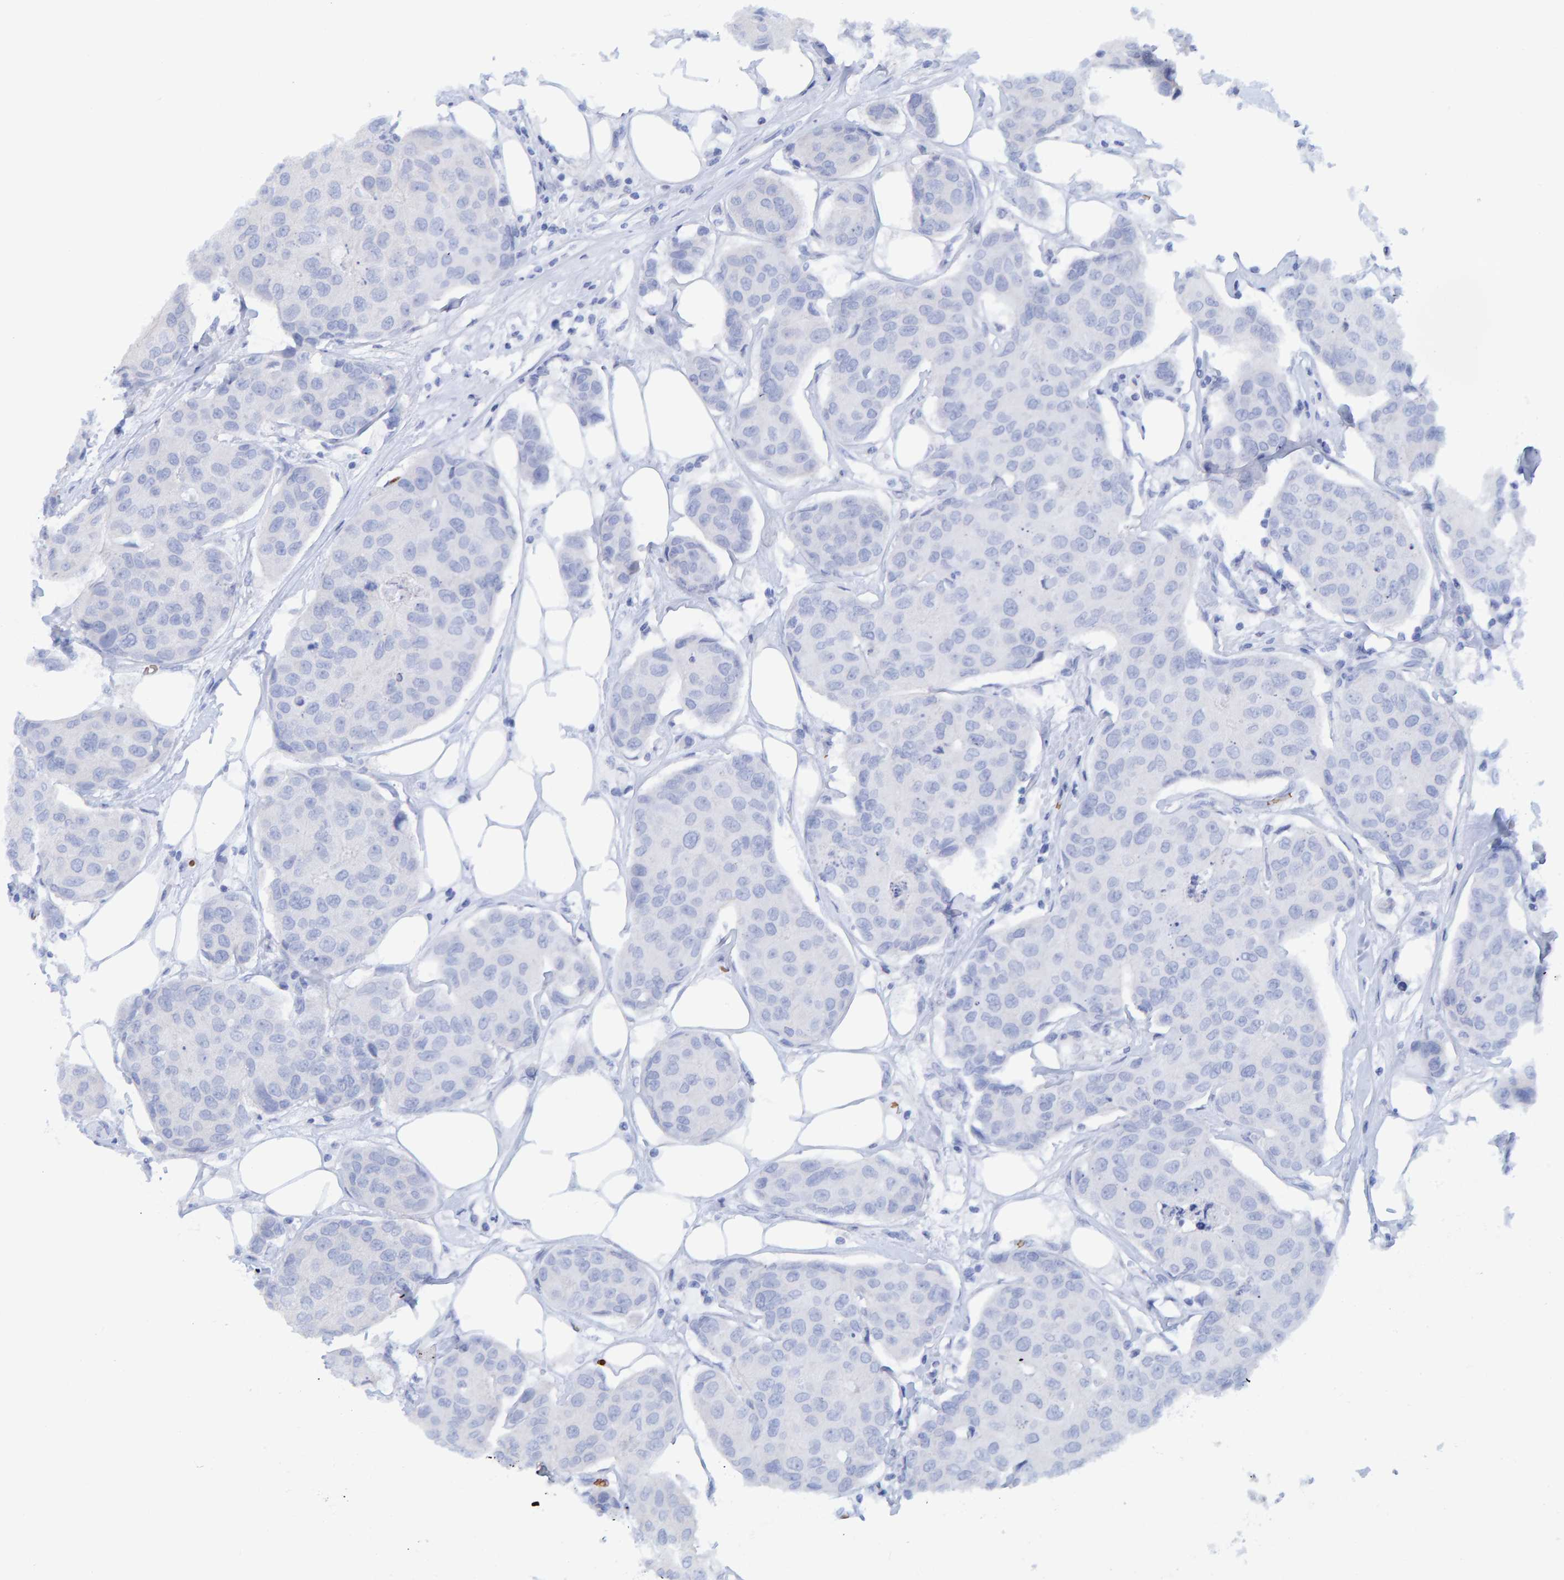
{"staining": {"intensity": "negative", "quantity": "none", "location": "none"}, "tissue": "breast cancer", "cell_type": "Tumor cells", "image_type": "cancer", "snomed": [{"axis": "morphology", "description": "Duct carcinoma"}, {"axis": "topography", "description": "Breast"}], "caption": "Immunohistochemical staining of human breast cancer reveals no significant expression in tumor cells.", "gene": "VPS9D1", "patient": {"sex": "female", "age": 80}}